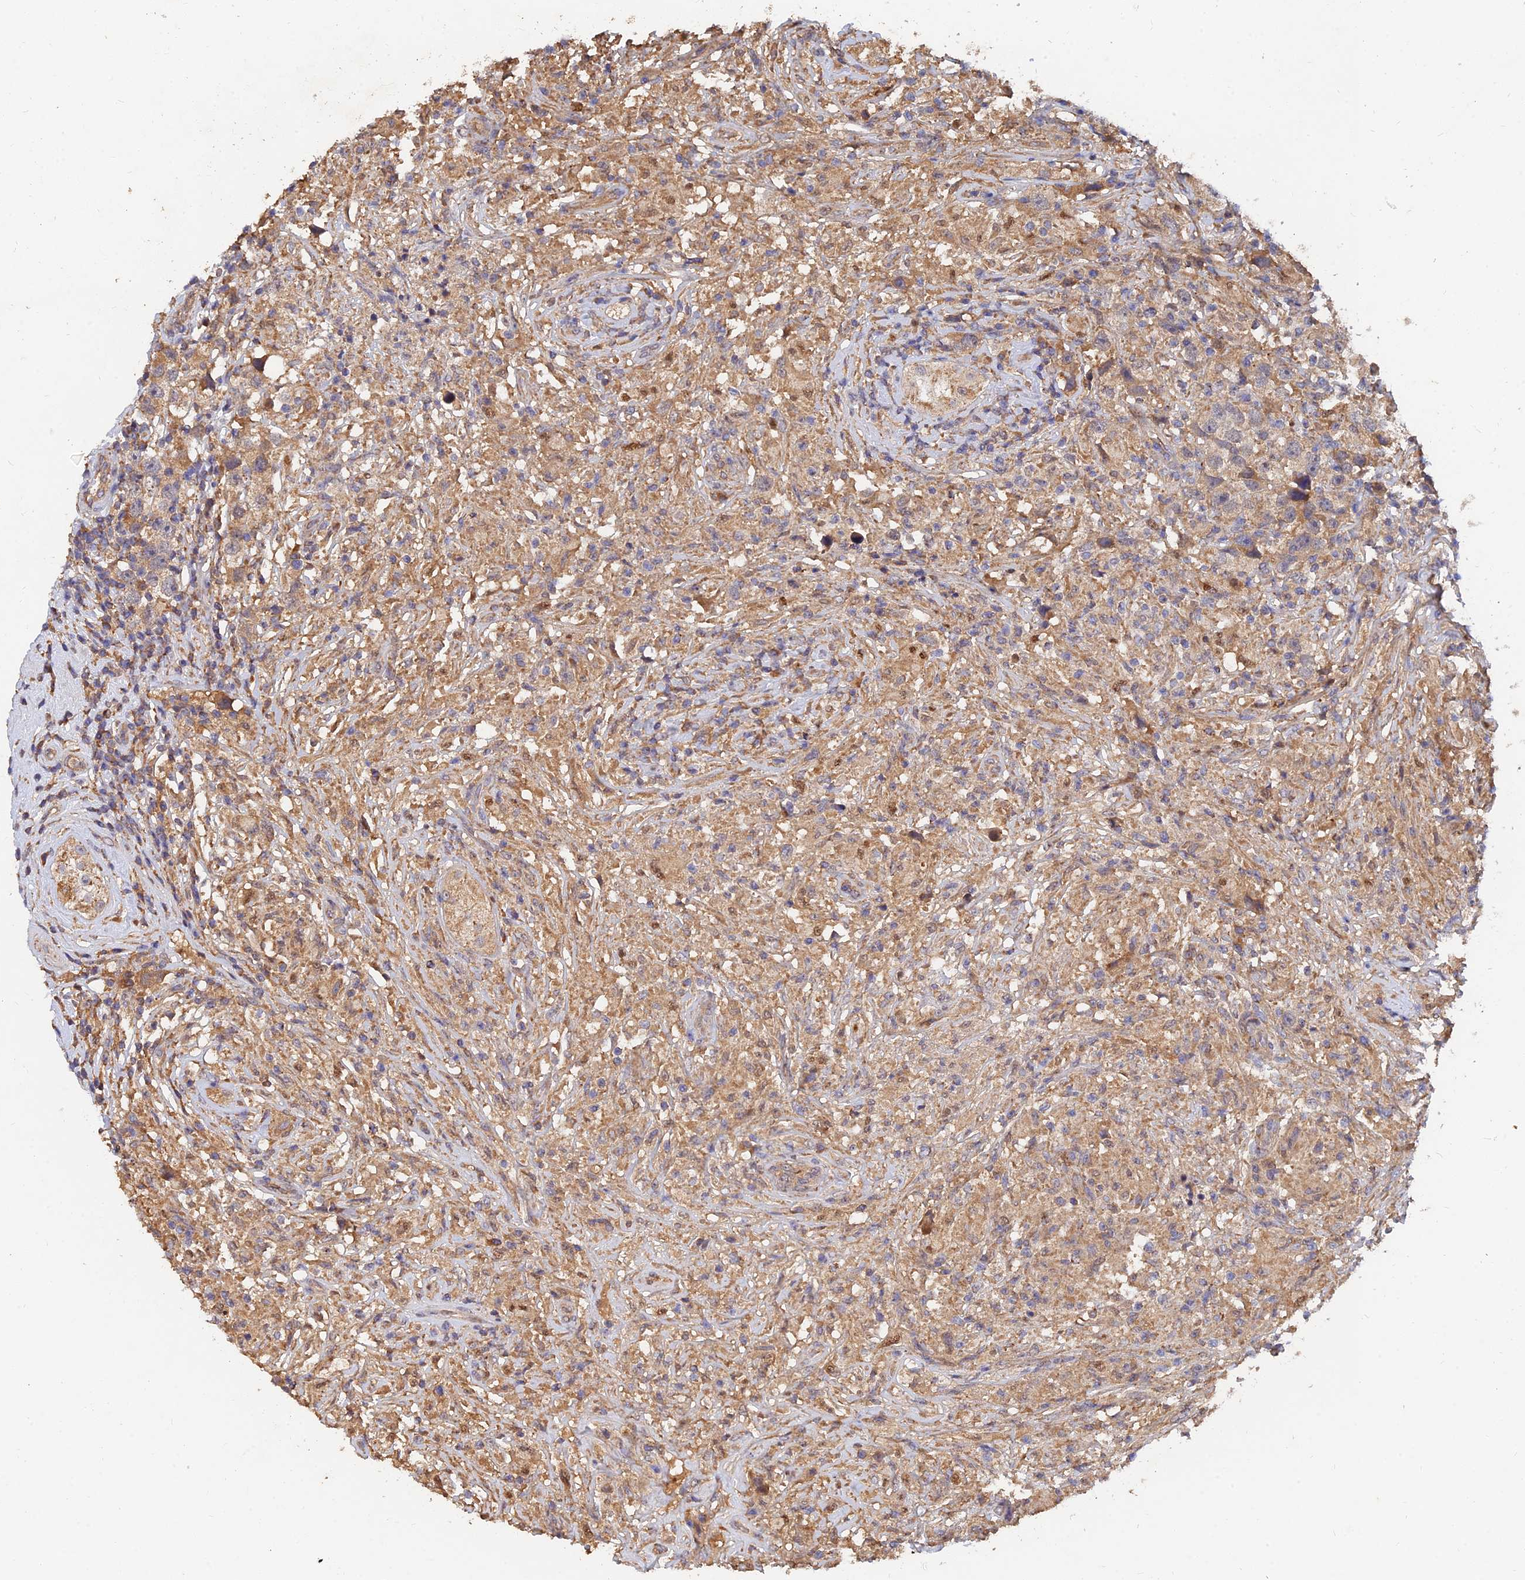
{"staining": {"intensity": "moderate", "quantity": "25%-75%", "location": "cytoplasmic/membranous"}, "tissue": "testis cancer", "cell_type": "Tumor cells", "image_type": "cancer", "snomed": [{"axis": "morphology", "description": "Seminoma, NOS"}, {"axis": "topography", "description": "Testis"}], "caption": "This image shows IHC staining of testis seminoma, with medium moderate cytoplasmic/membranous expression in approximately 25%-75% of tumor cells.", "gene": "SLC38A11", "patient": {"sex": "male", "age": 49}}